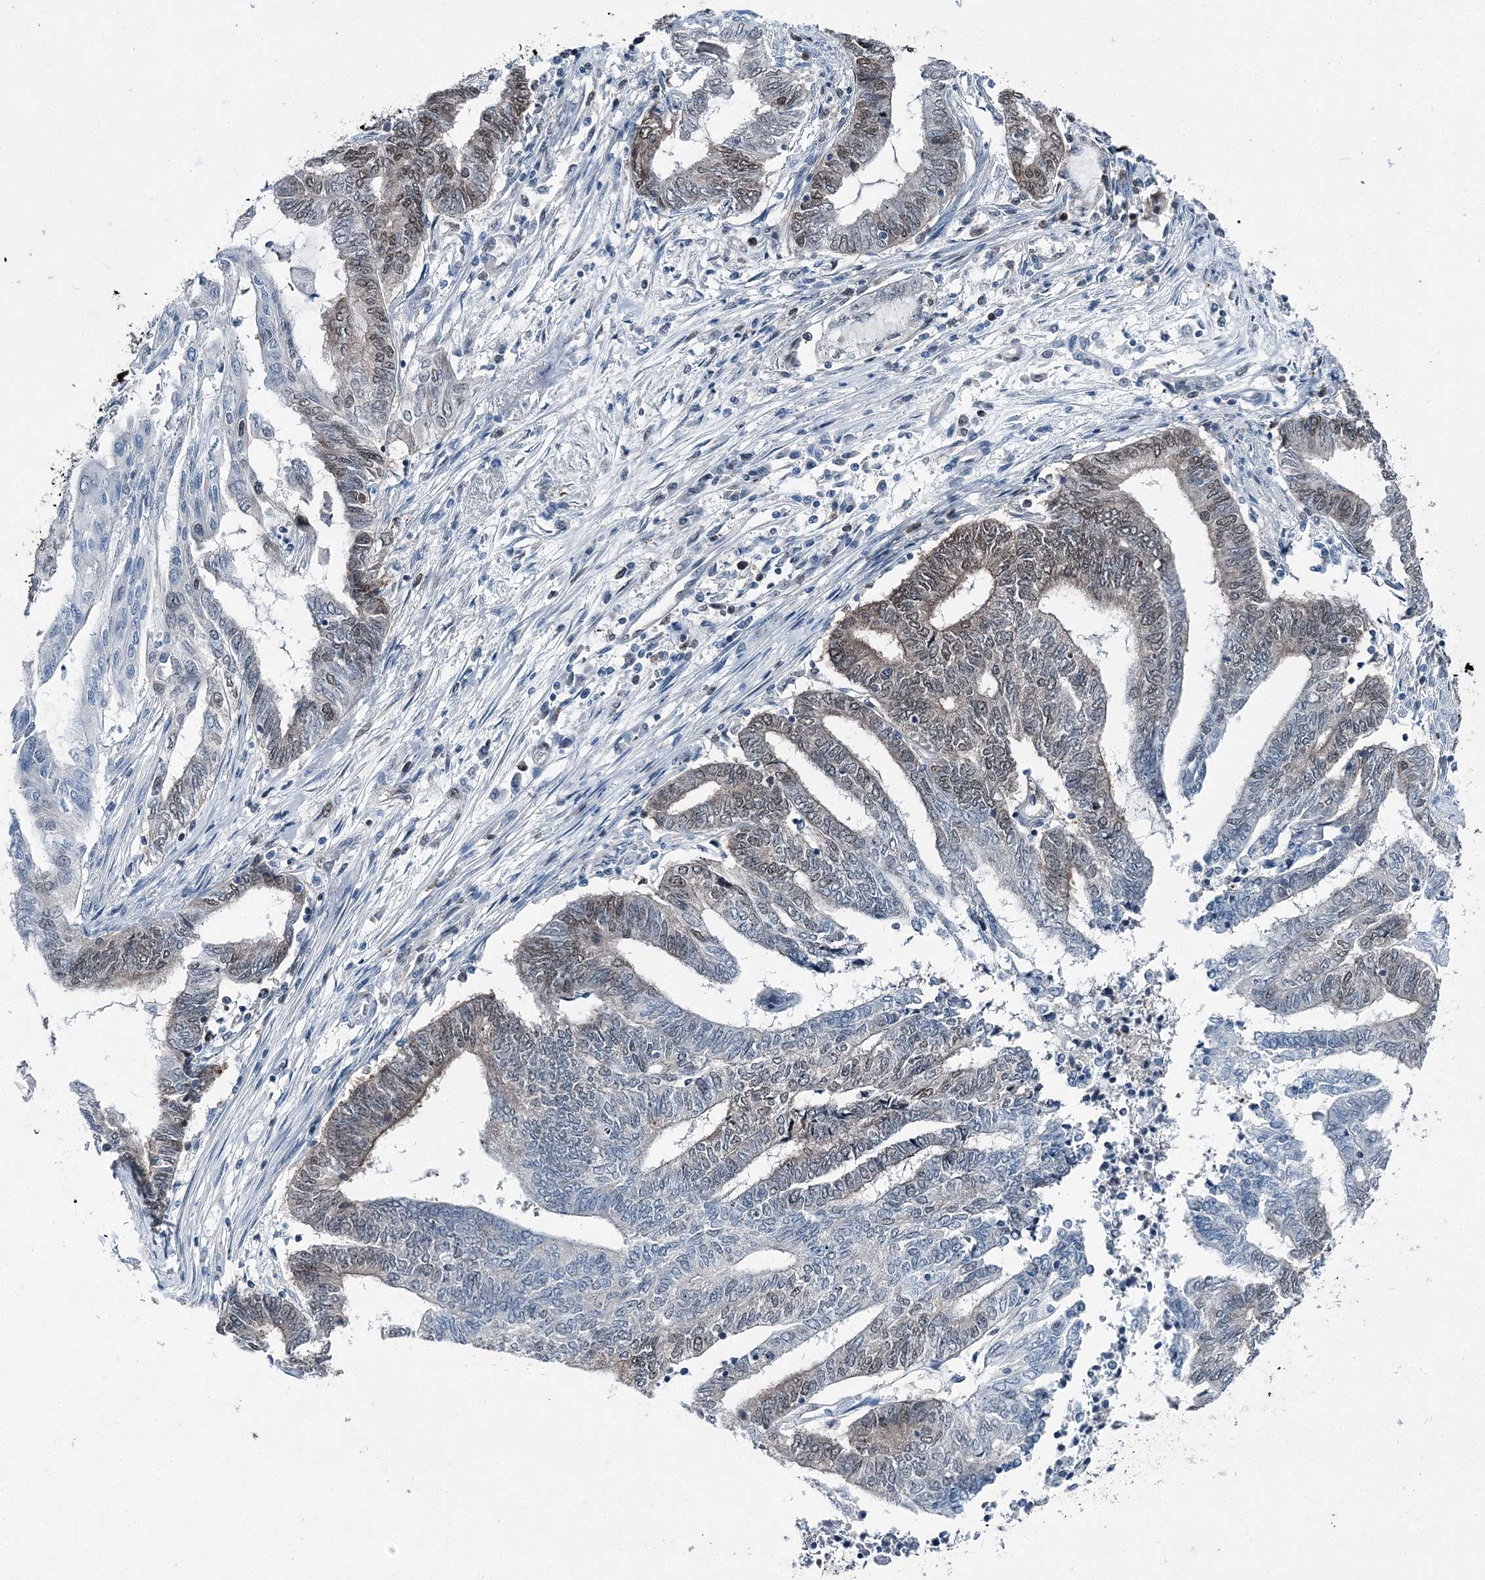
{"staining": {"intensity": "weak", "quantity": "25%-75%", "location": "nuclear"}, "tissue": "endometrial cancer", "cell_type": "Tumor cells", "image_type": "cancer", "snomed": [{"axis": "morphology", "description": "Adenocarcinoma, NOS"}, {"axis": "topography", "description": "Uterus"}, {"axis": "topography", "description": "Endometrium"}], "caption": "Tumor cells demonstrate low levels of weak nuclear expression in about 25%-75% of cells in endometrial adenocarcinoma.", "gene": "HAT1", "patient": {"sex": "female", "age": 70}}